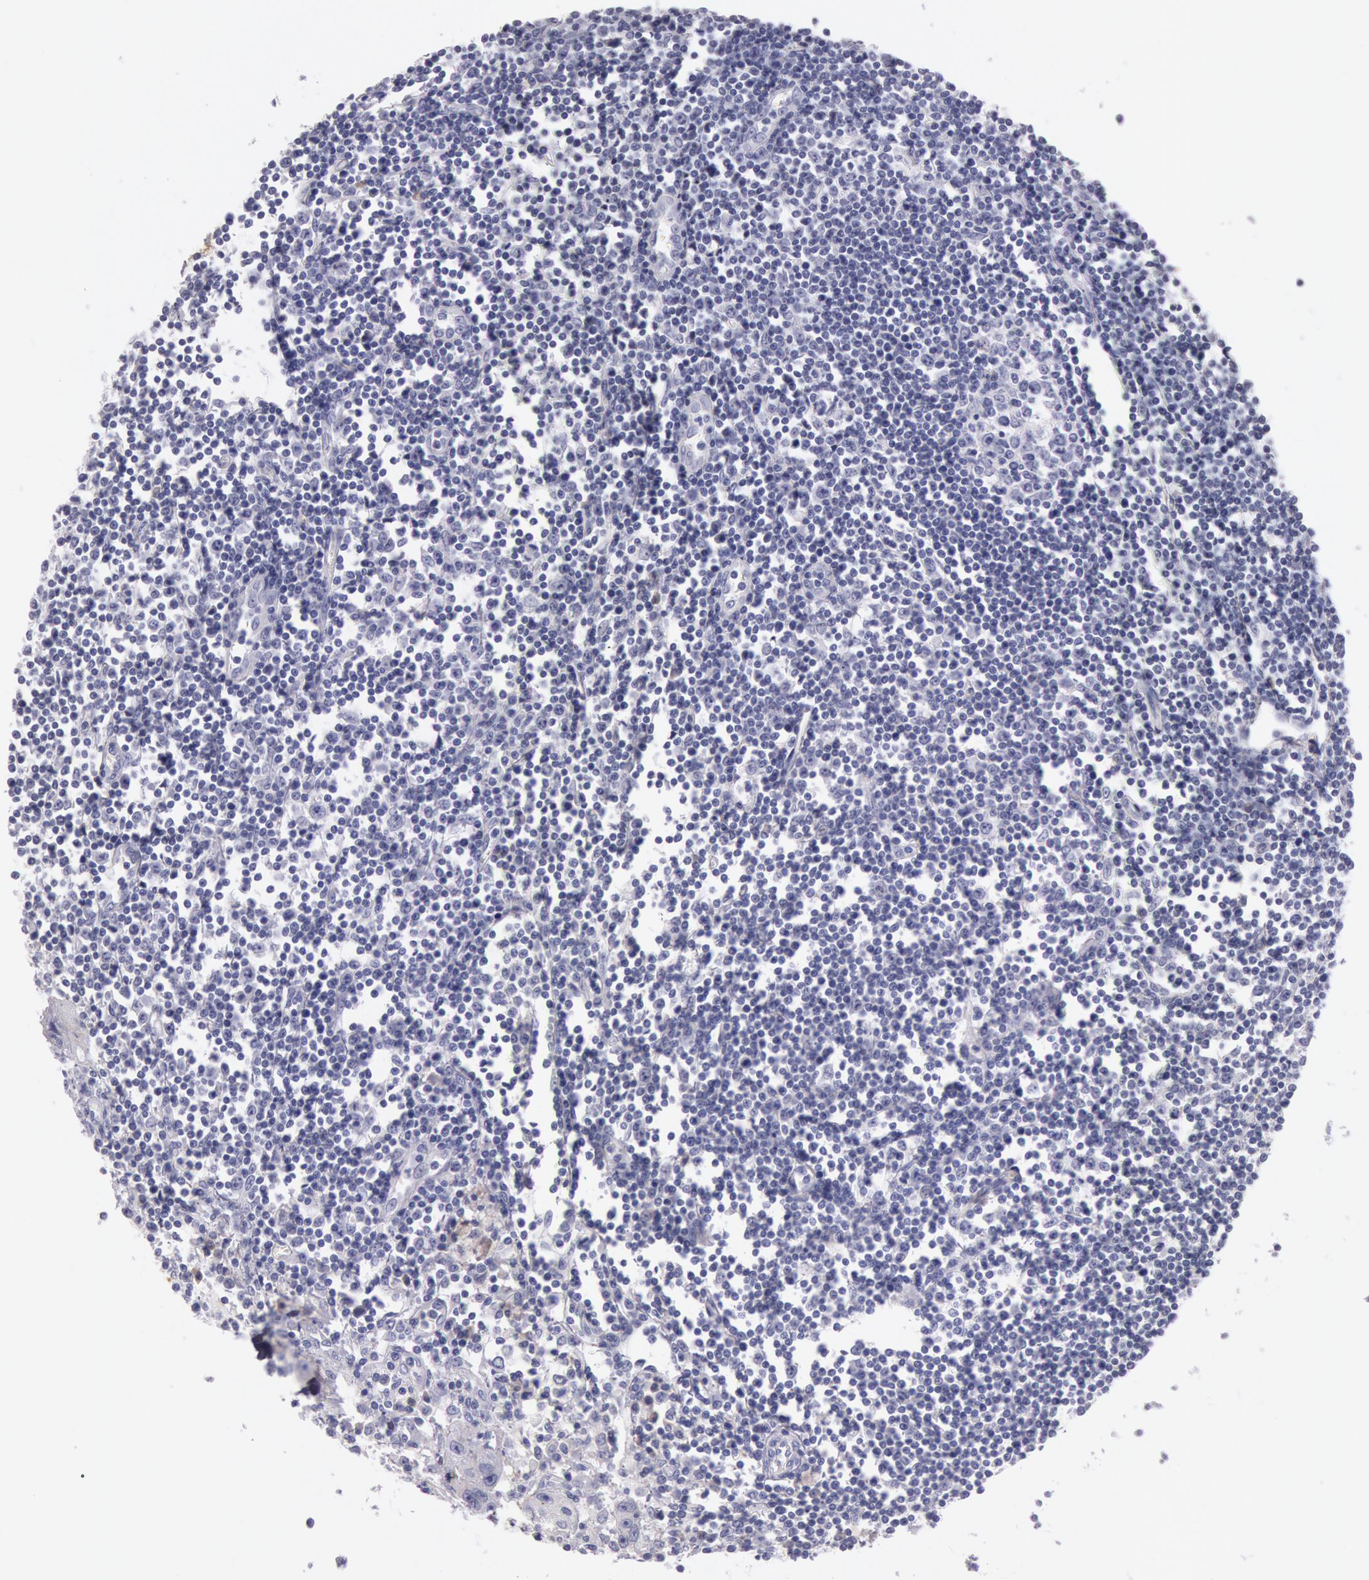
{"staining": {"intensity": "weak", "quantity": "<25%", "location": "cytoplasmic/membranous"}, "tissue": "head and neck cancer", "cell_type": "Tumor cells", "image_type": "cancer", "snomed": [{"axis": "morphology", "description": "Squamous cell carcinoma, NOS"}, {"axis": "topography", "description": "Head-Neck"}], "caption": "Head and neck squamous cell carcinoma was stained to show a protein in brown. There is no significant positivity in tumor cells.", "gene": "EGFR", "patient": {"sex": "male", "age": 64}}